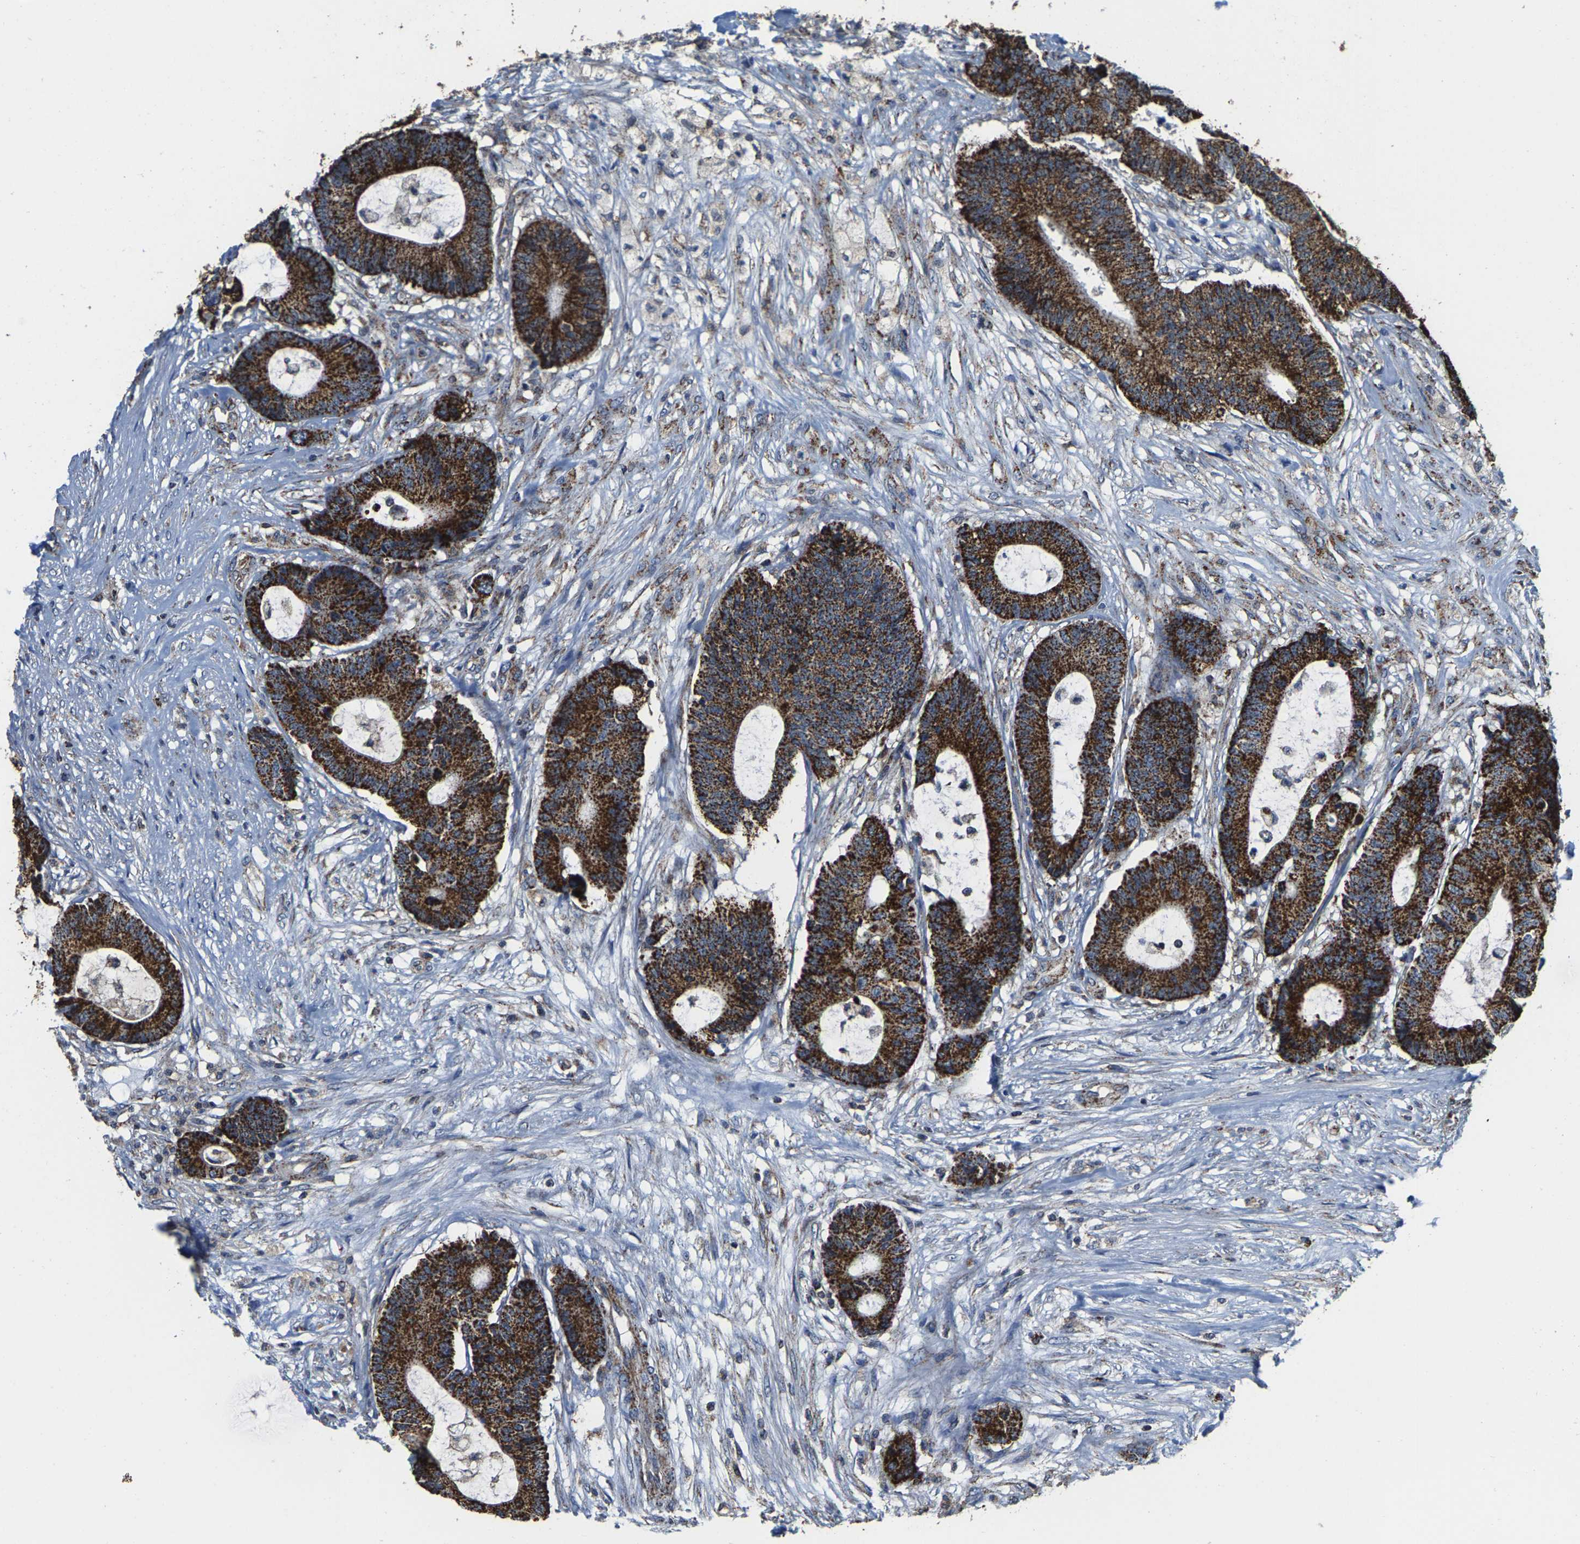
{"staining": {"intensity": "strong", "quantity": ">75%", "location": "cytoplasmic/membranous"}, "tissue": "colorectal cancer", "cell_type": "Tumor cells", "image_type": "cancer", "snomed": [{"axis": "morphology", "description": "Adenocarcinoma, NOS"}, {"axis": "topography", "description": "Colon"}], "caption": "Human colorectal cancer (adenocarcinoma) stained with a protein marker reveals strong staining in tumor cells.", "gene": "SHMT2", "patient": {"sex": "female", "age": 84}}